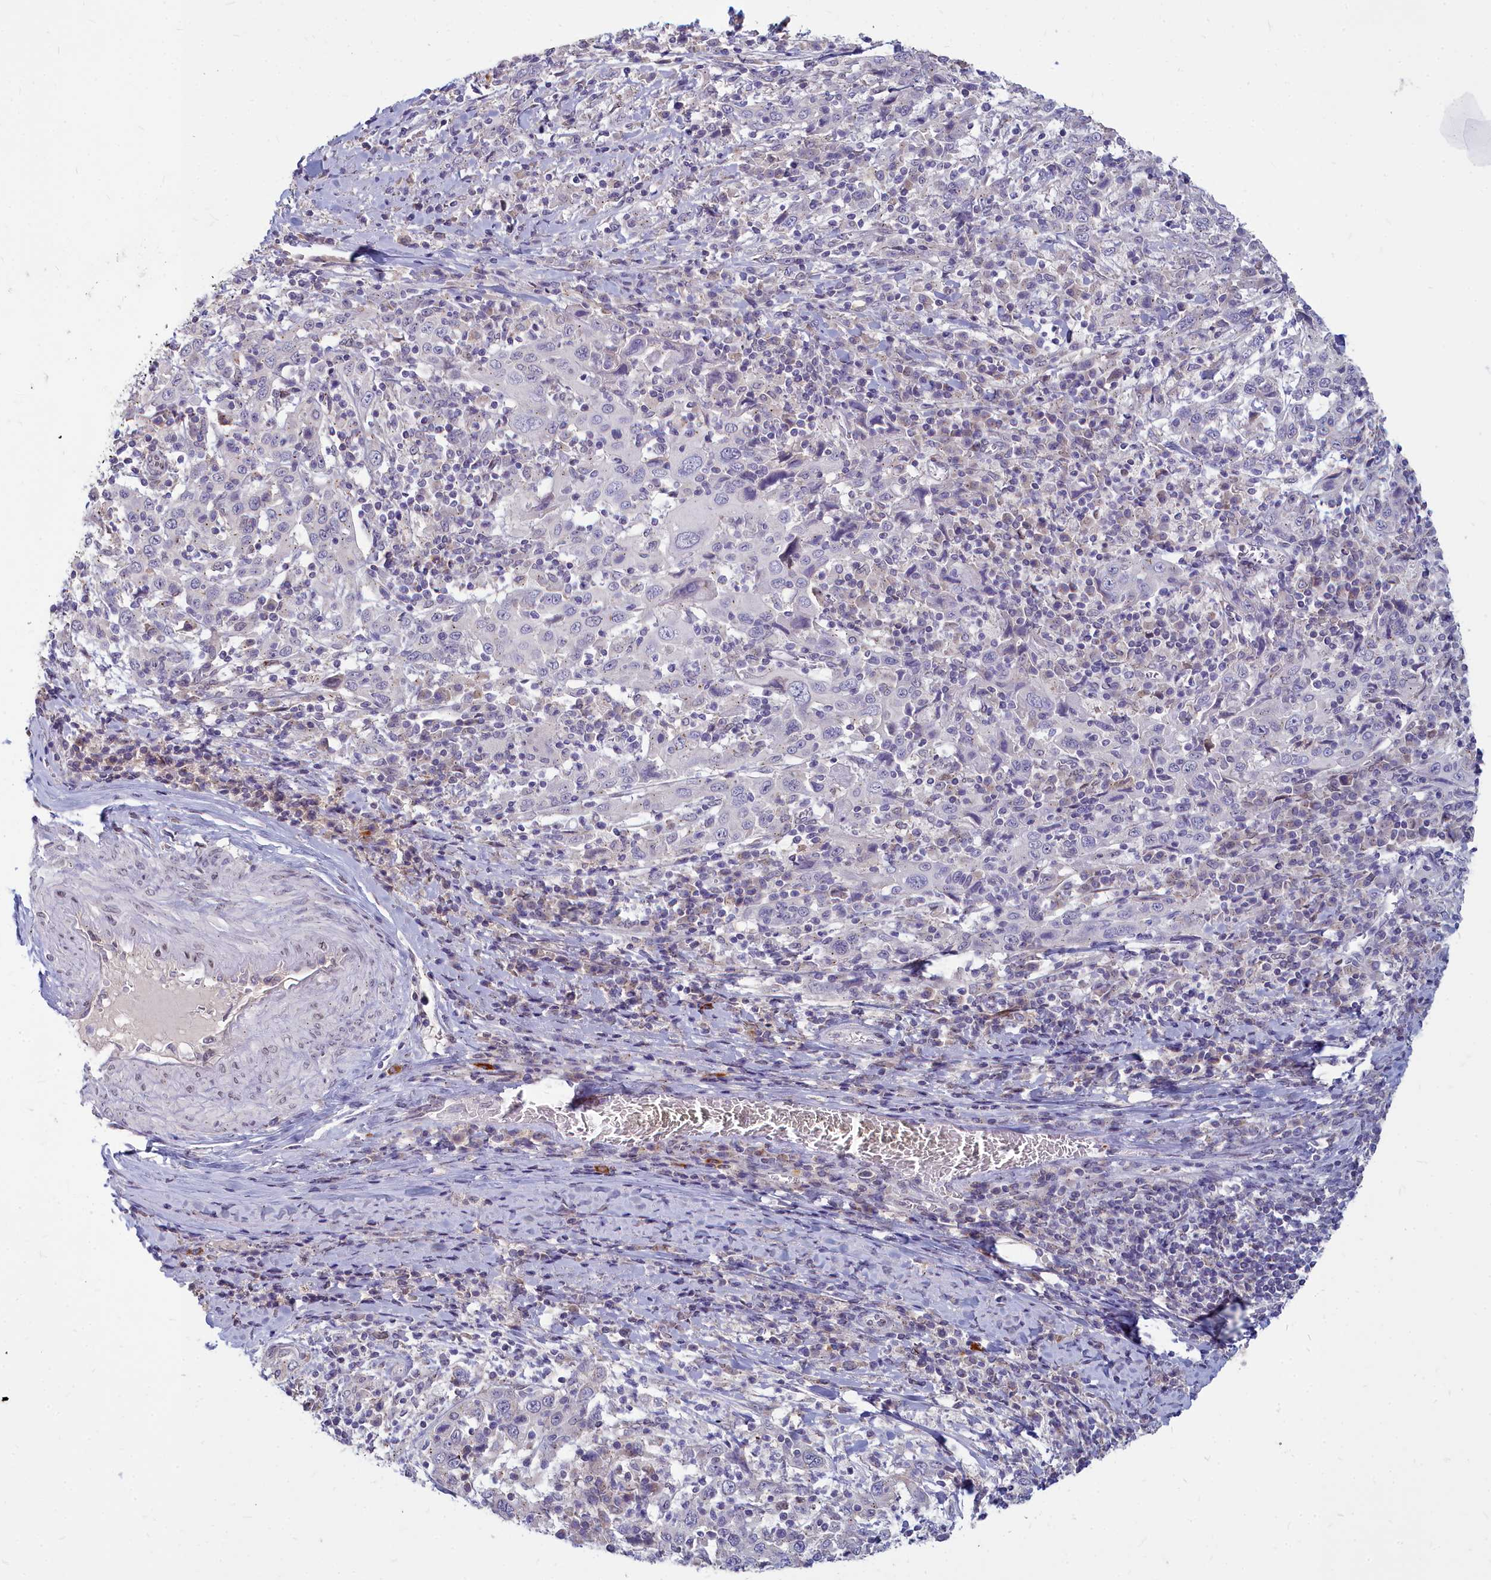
{"staining": {"intensity": "weak", "quantity": "<25%", "location": "cytoplasmic/membranous"}, "tissue": "cervical cancer", "cell_type": "Tumor cells", "image_type": "cancer", "snomed": [{"axis": "morphology", "description": "Squamous cell carcinoma, NOS"}, {"axis": "topography", "description": "Cervix"}], "caption": "An image of squamous cell carcinoma (cervical) stained for a protein shows no brown staining in tumor cells.", "gene": "NOXA1", "patient": {"sex": "female", "age": 46}}